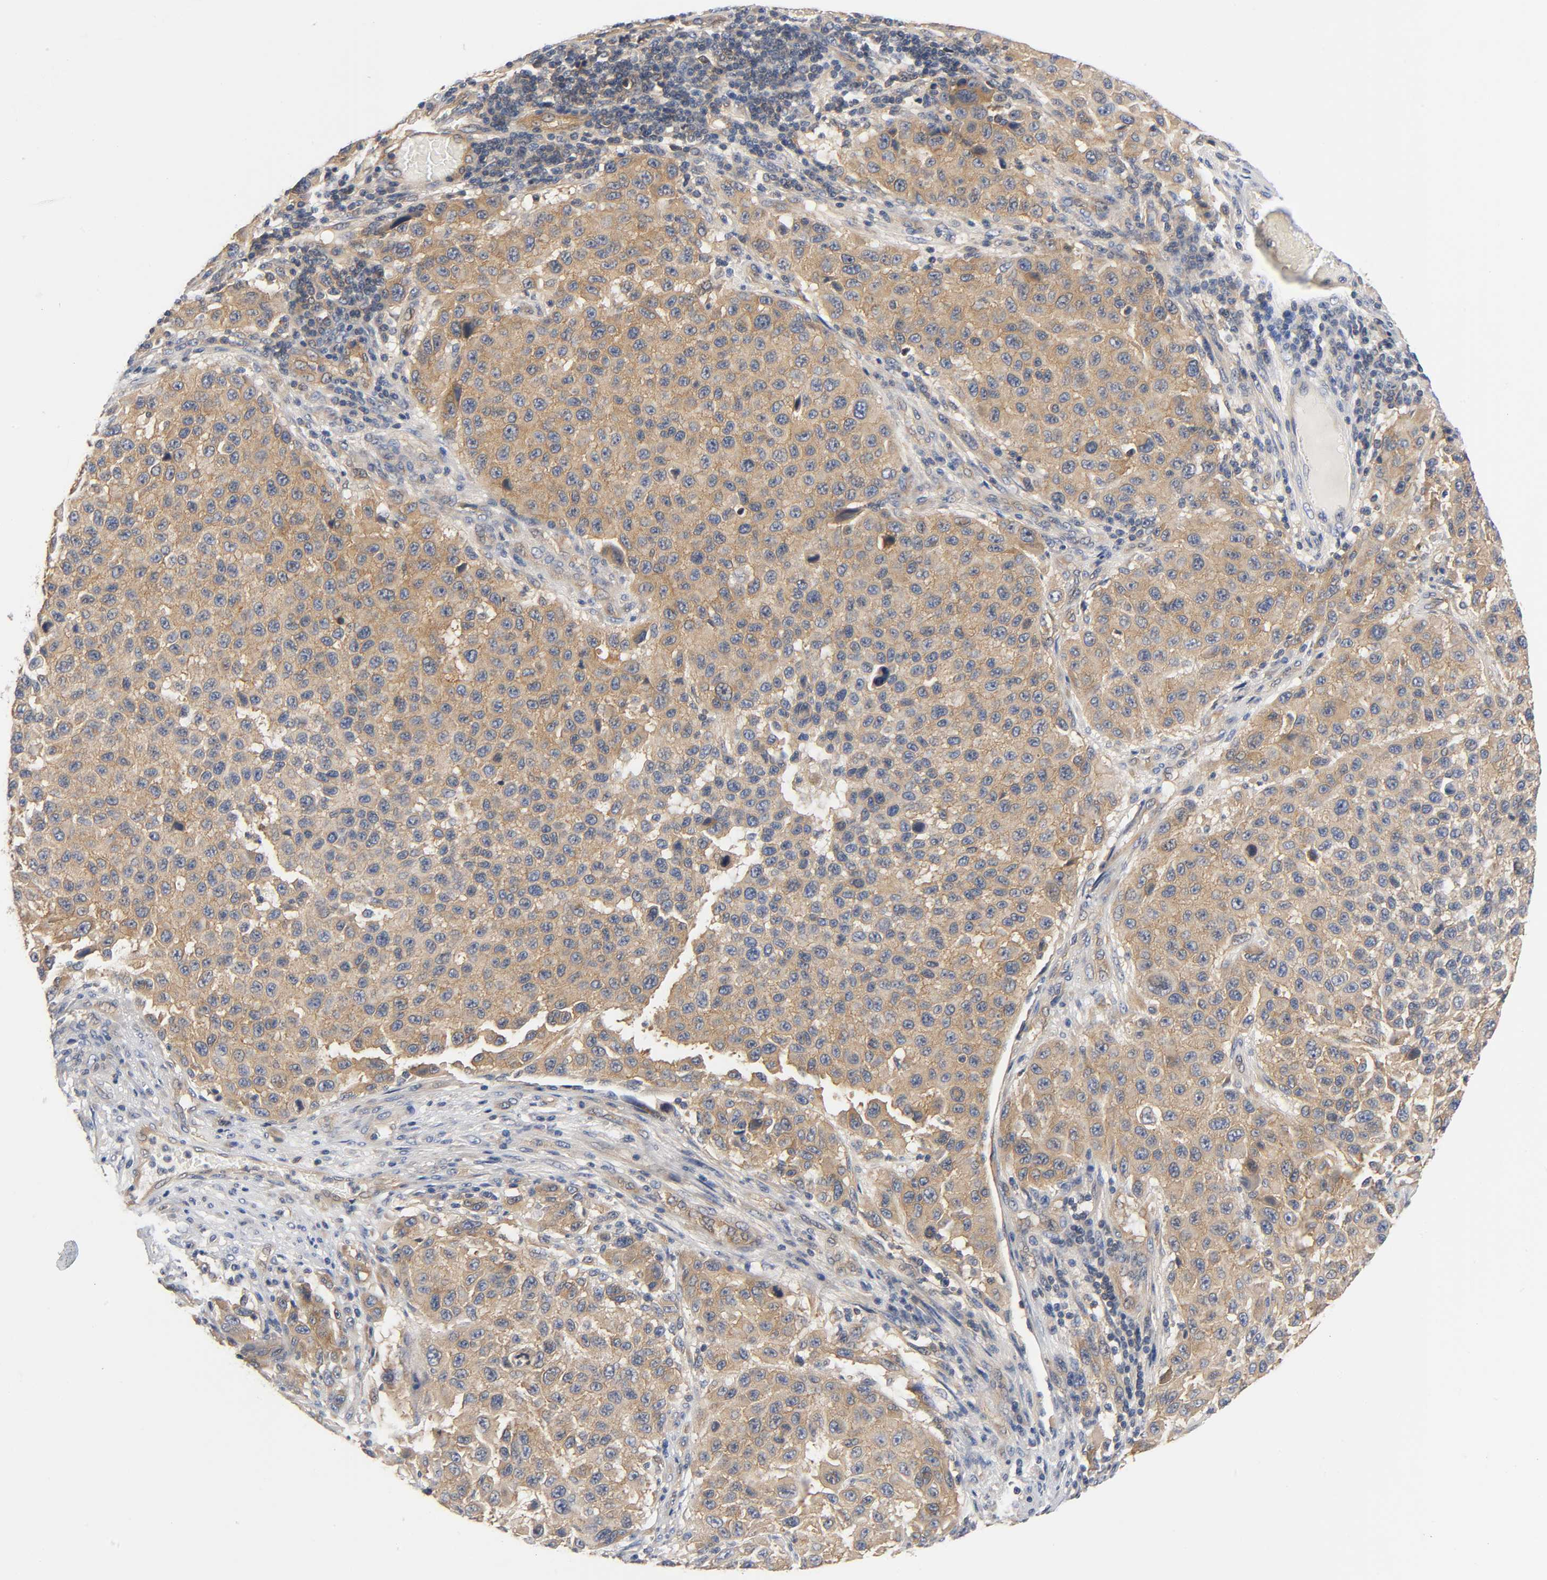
{"staining": {"intensity": "moderate", "quantity": ">75%", "location": "cytoplasmic/membranous"}, "tissue": "melanoma", "cell_type": "Tumor cells", "image_type": "cancer", "snomed": [{"axis": "morphology", "description": "Malignant melanoma, Metastatic site"}, {"axis": "topography", "description": "Lymph node"}], "caption": "A micrograph of human malignant melanoma (metastatic site) stained for a protein reveals moderate cytoplasmic/membranous brown staining in tumor cells.", "gene": "PRKAB1", "patient": {"sex": "male", "age": 61}}